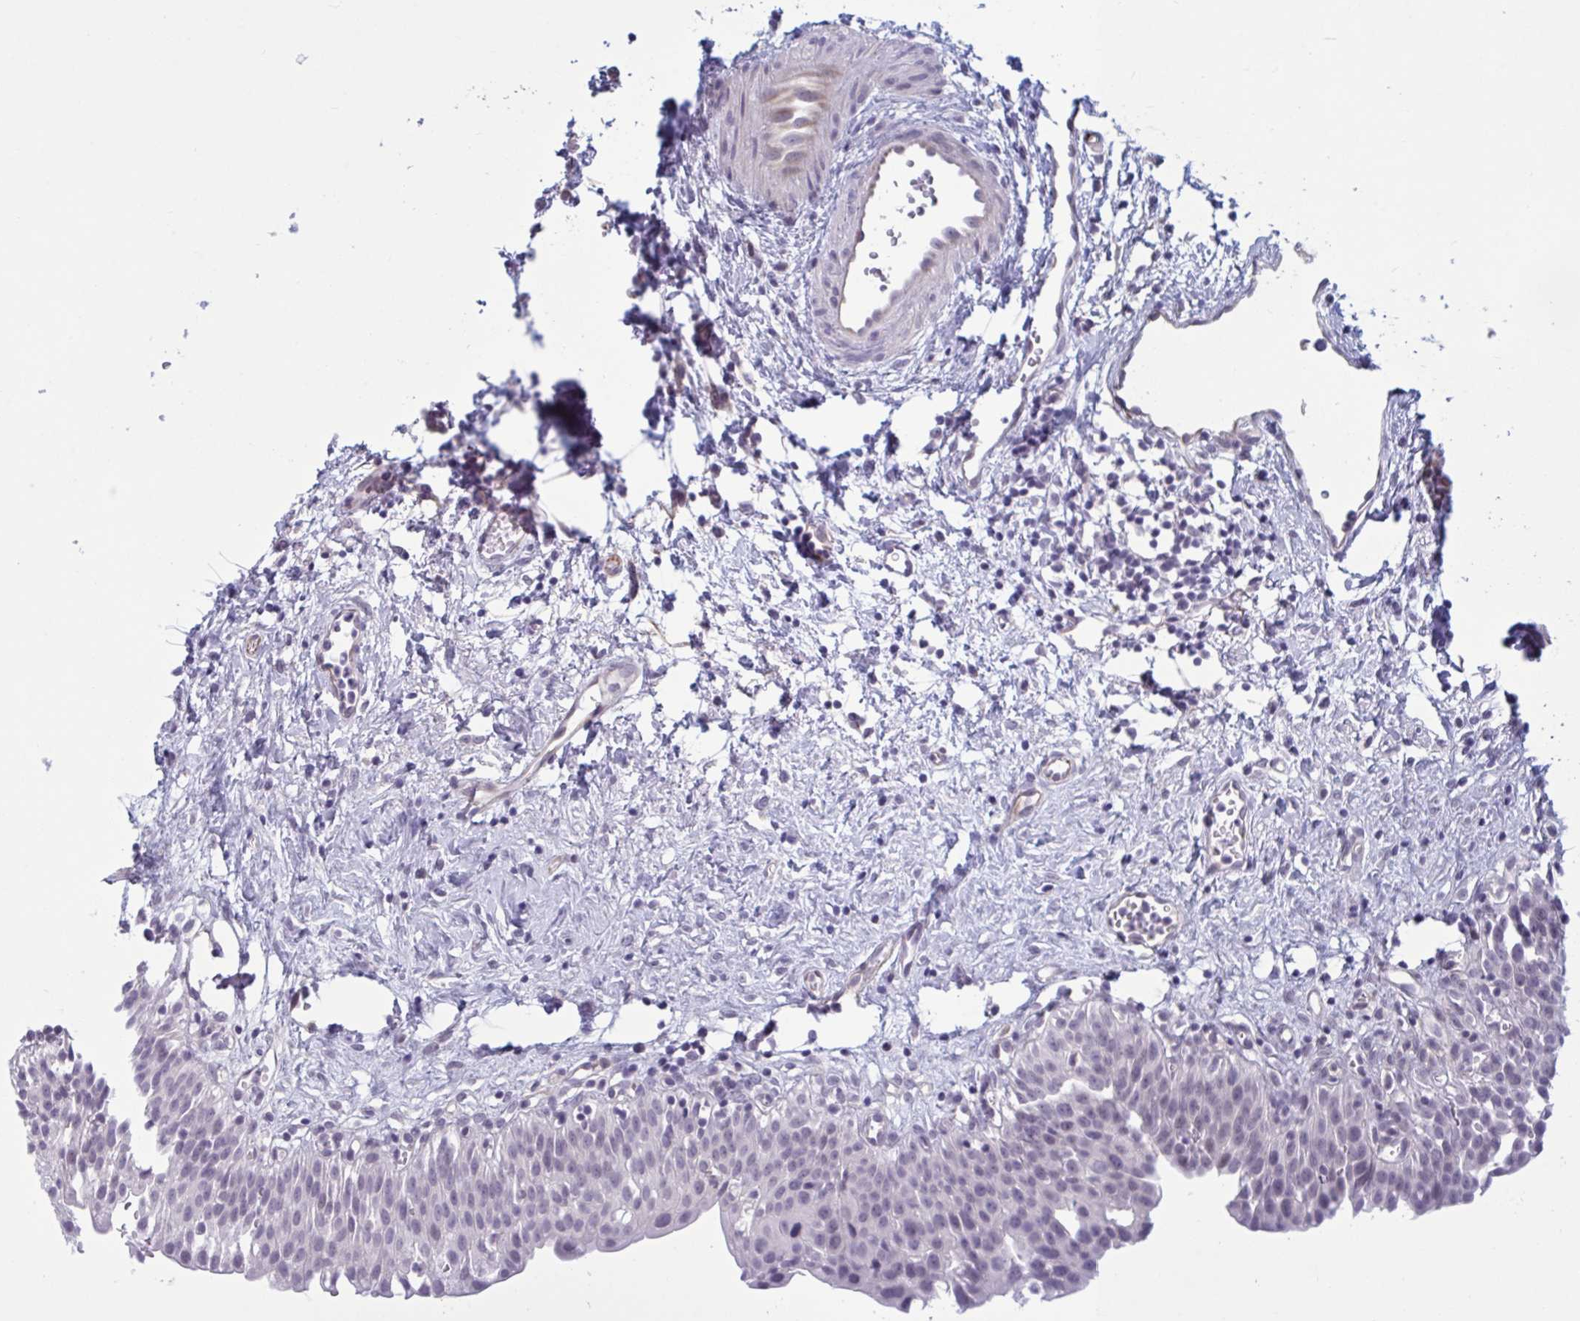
{"staining": {"intensity": "negative", "quantity": "none", "location": "none"}, "tissue": "urinary bladder", "cell_type": "Urothelial cells", "image_type": "normal", "snomed": [{"axis": "morphology", "description": "Normal tissue, NOS"}, {"axis": "topography", "description": "Urinary bladder"}], "caption": "An IHC micrograph of normal urinary bladder is shown. There is no staining in urothelial cells of urinary bladder. Nuclei are stained in blue.", "gene": "OR1L3", "patient": {"sex": "male", "age": 51}}